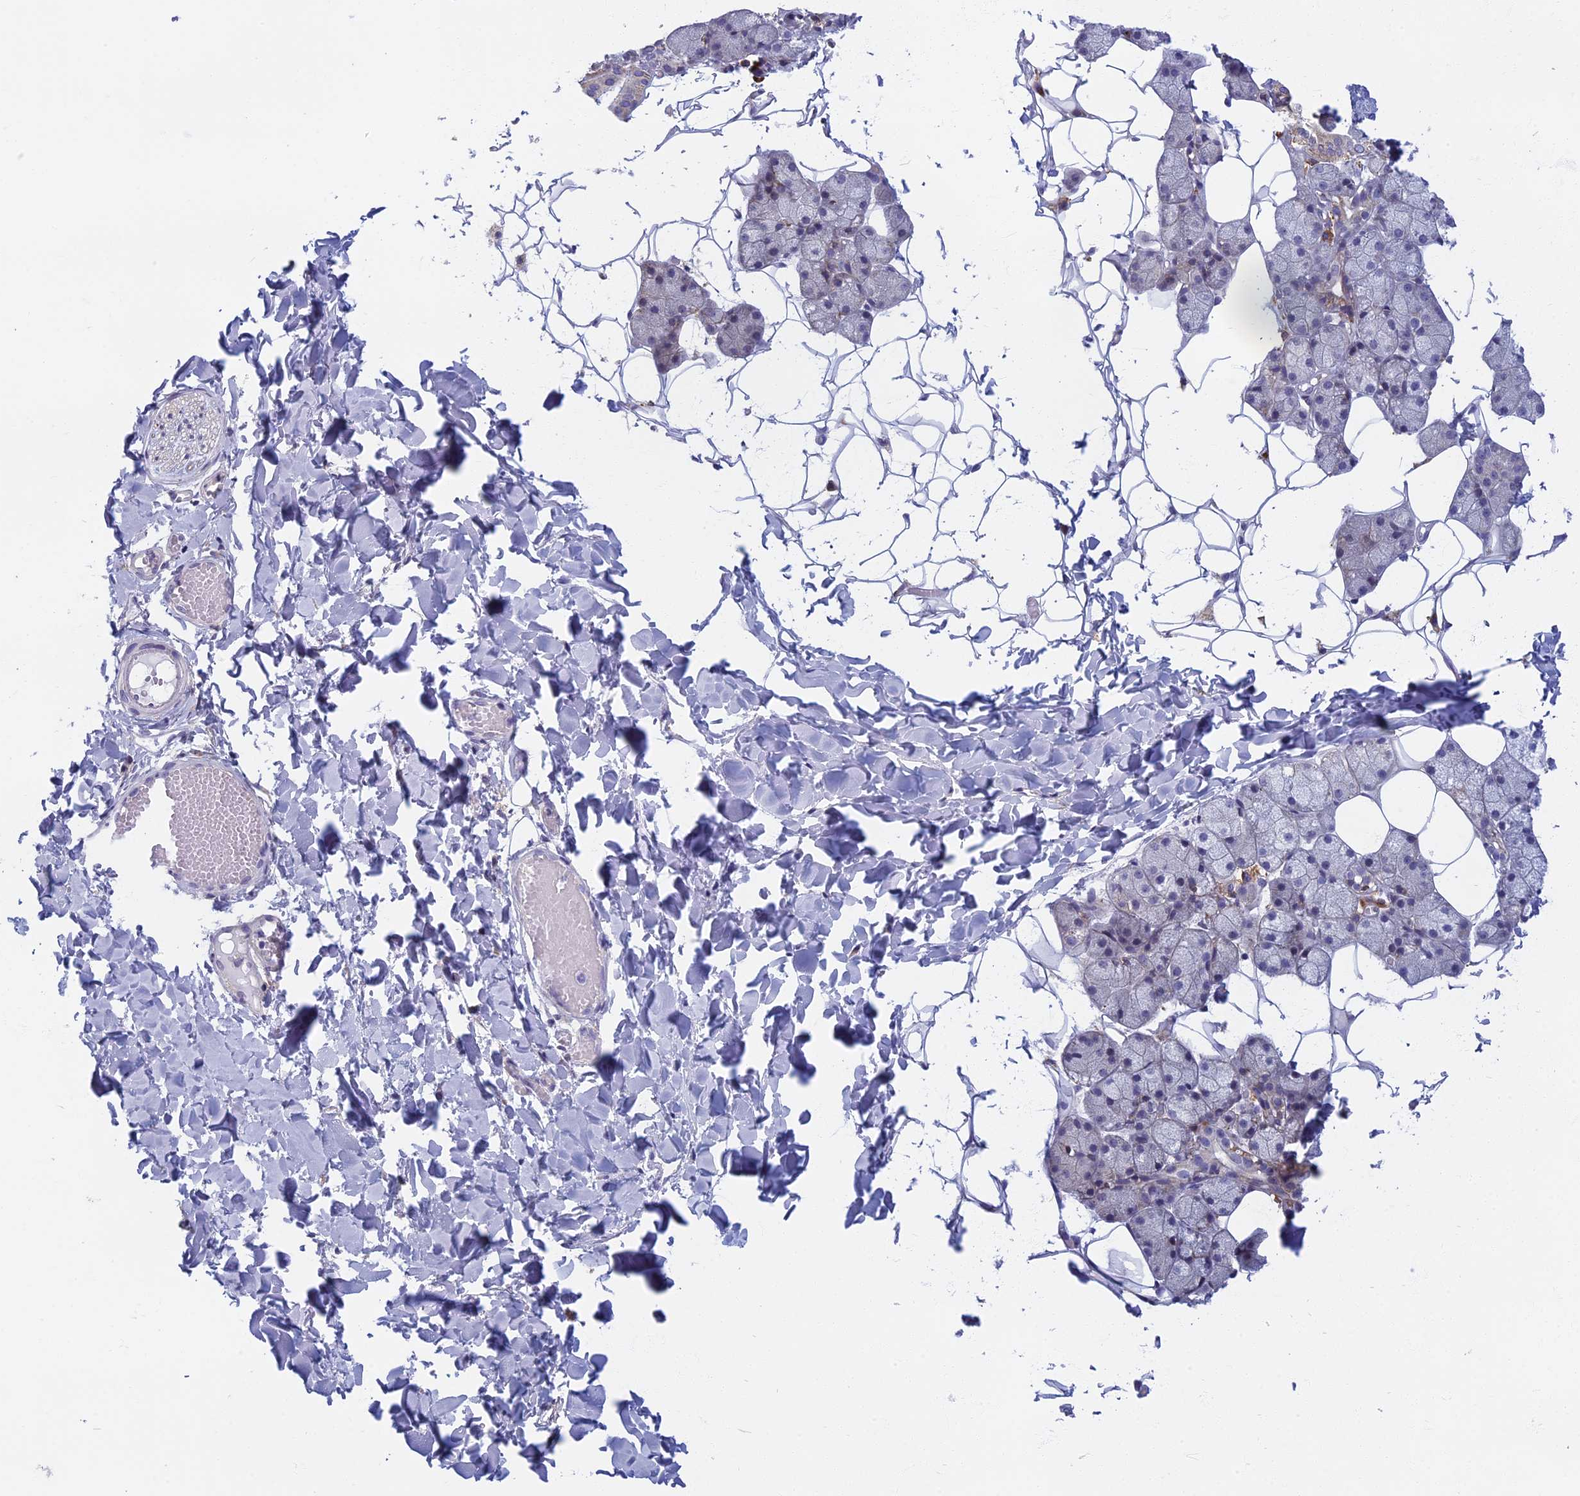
{"staining": {"intensity": "weak", "quantity": "<25%", "location": "cytoplasmic/membranous"}, "tissue": "salivary gland", "cell_type": "Glandular cells", "image_type": "normal", "snomed": [{"axis": "morphology", "description": "Normal tissue, NOS"}, {"axis": "topography", "description": "Salivary gland"}], "caption": "Glandular cells show no significant staining in unremarkable salivary gland.", "gene": "DDX51", "patient": {"sex": "female", "age": 33}}